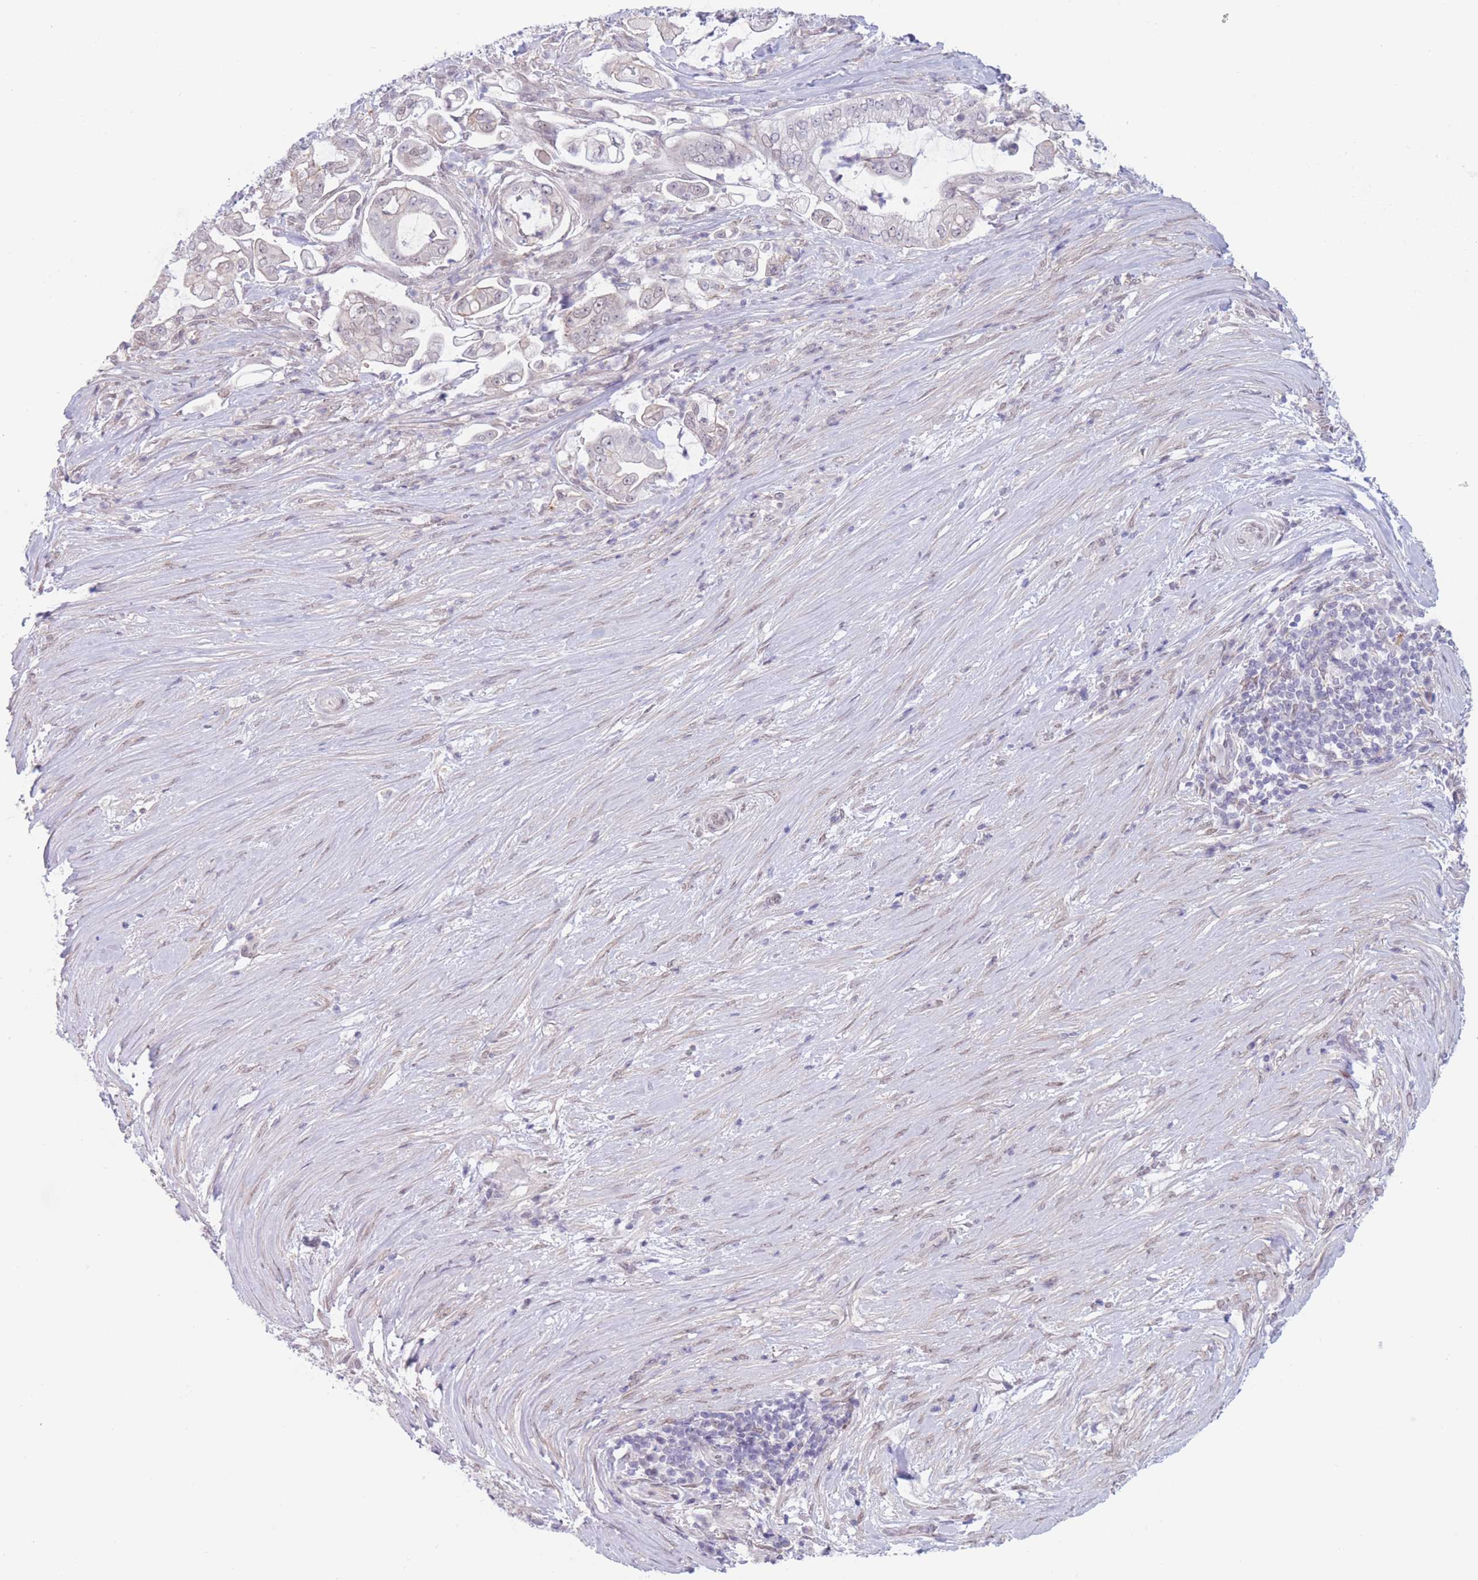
{"staining": {"intensity": "negative", "quantity": "none", "location": "none"}, "tissue": "pancreatic cancer", "cell_type": "Tumor cells", "image_type": "cancer", "snomed": [{"axis": "morphology", "description": "Adenocarcinoma, NOS"}, {"axis": "topography", "description": "Pancreas"}], "caption": "The photomicrograph shows no staining of tumor cells in adenocarcinoma (pancreatic).", "gene": "PODXL", "patient": {"sex": "female", "age": 69}}